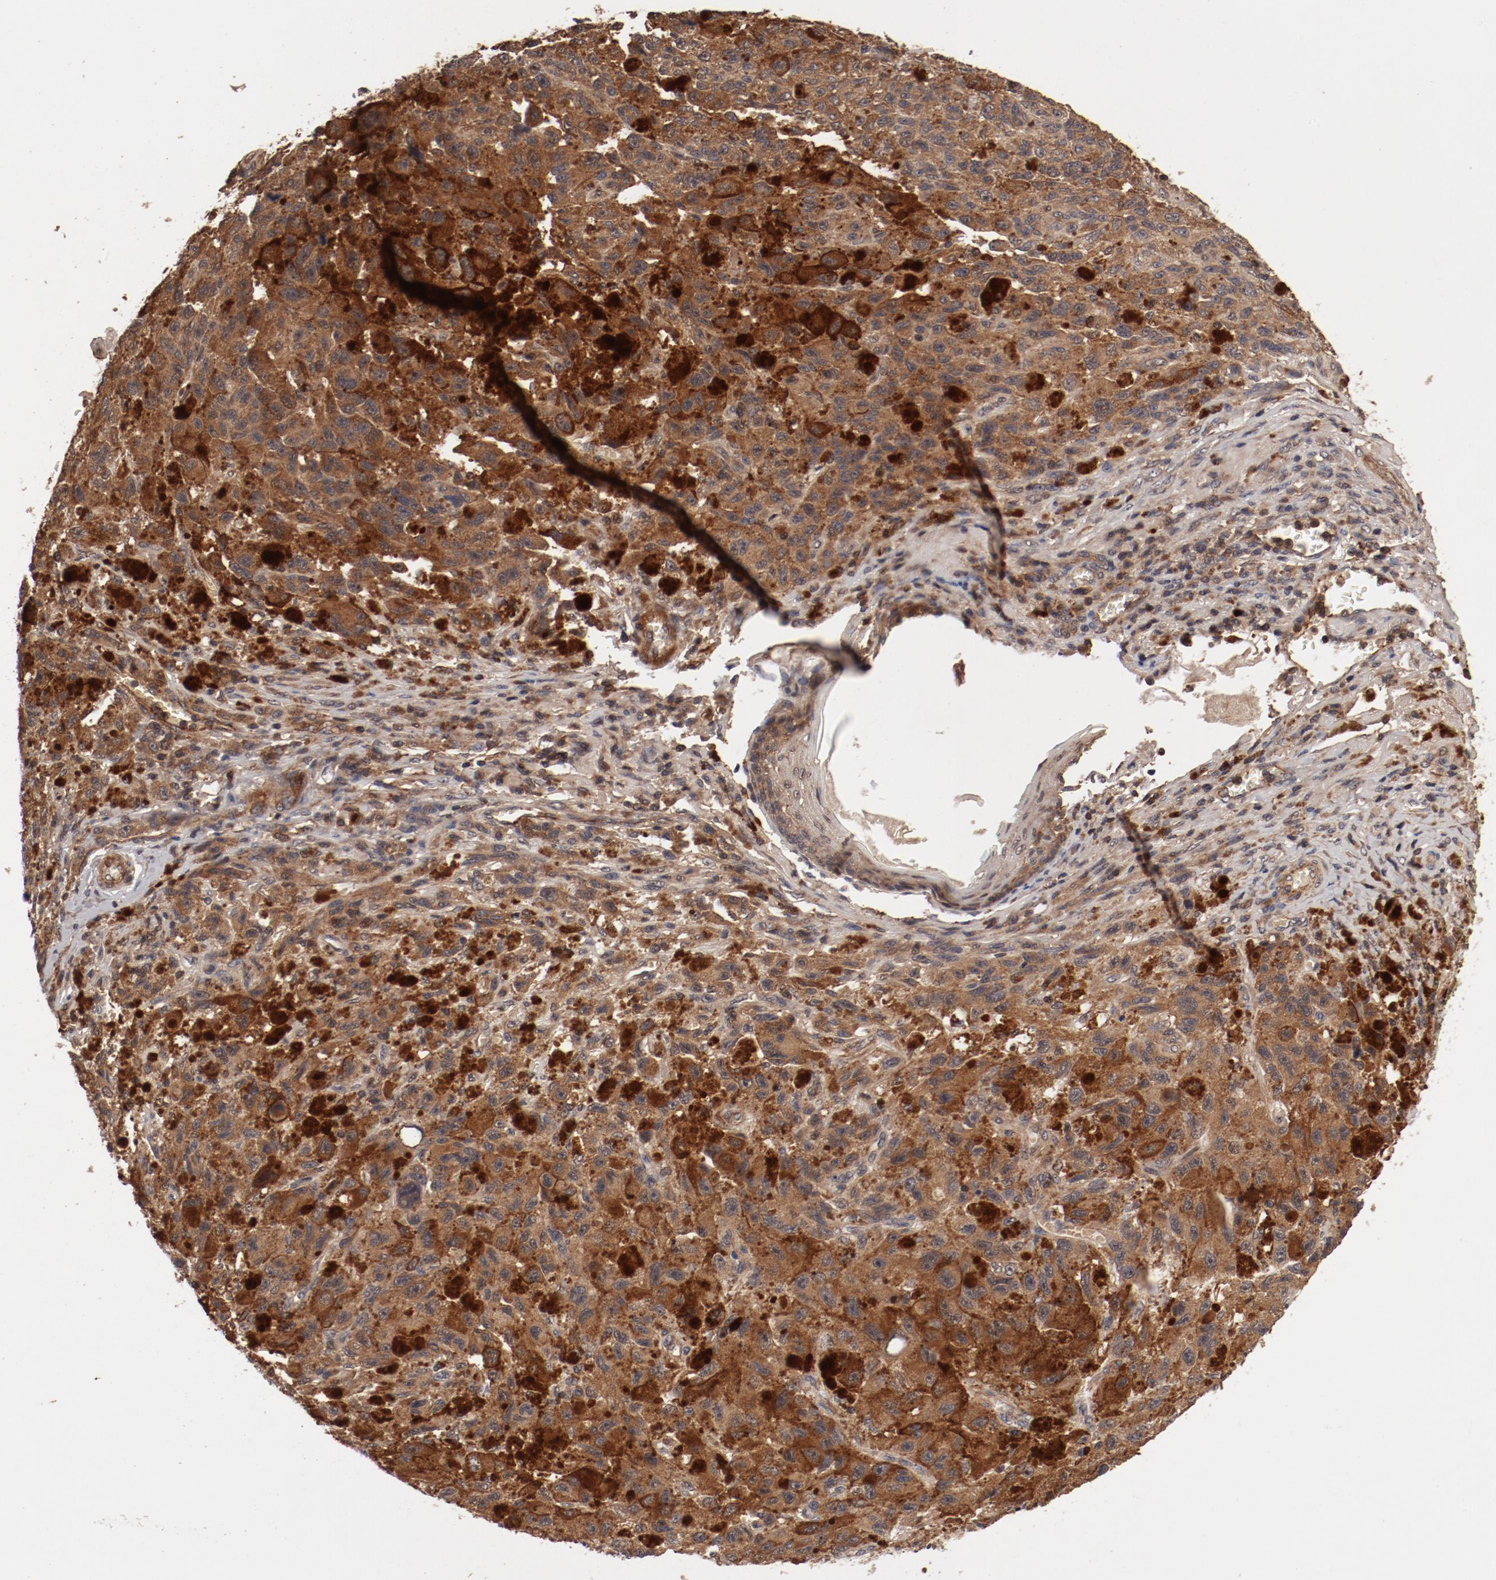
{"staining": {"intensity": "strong", "quantity": ">75%", "location": "cytoplasmic/membranous"}, "tissue": "melanoma", "cell_type": "Tumor cells", "image_type": "cancer", "snomed": [{"axis": "morphology", "description": "Malignant melanoma, NOS"}, {"axis": "topography", "description": "Skin"}], "caption": "Immunohistochemistry (IHC) staining of malignant melanoma, which displays high levels of strong cytoplasmic/membranous expression in about >75% of tumor cells indicating strong cytoplasmic/membranous protein positivity. The staining was performed using DAB (3,3'-diaminobenzidine) (brown) for protein detection and nuclei were counterstained in hematoxylin (blue).", "gene": "GUF1", "patient": {"sex": "male", "age": 81}}